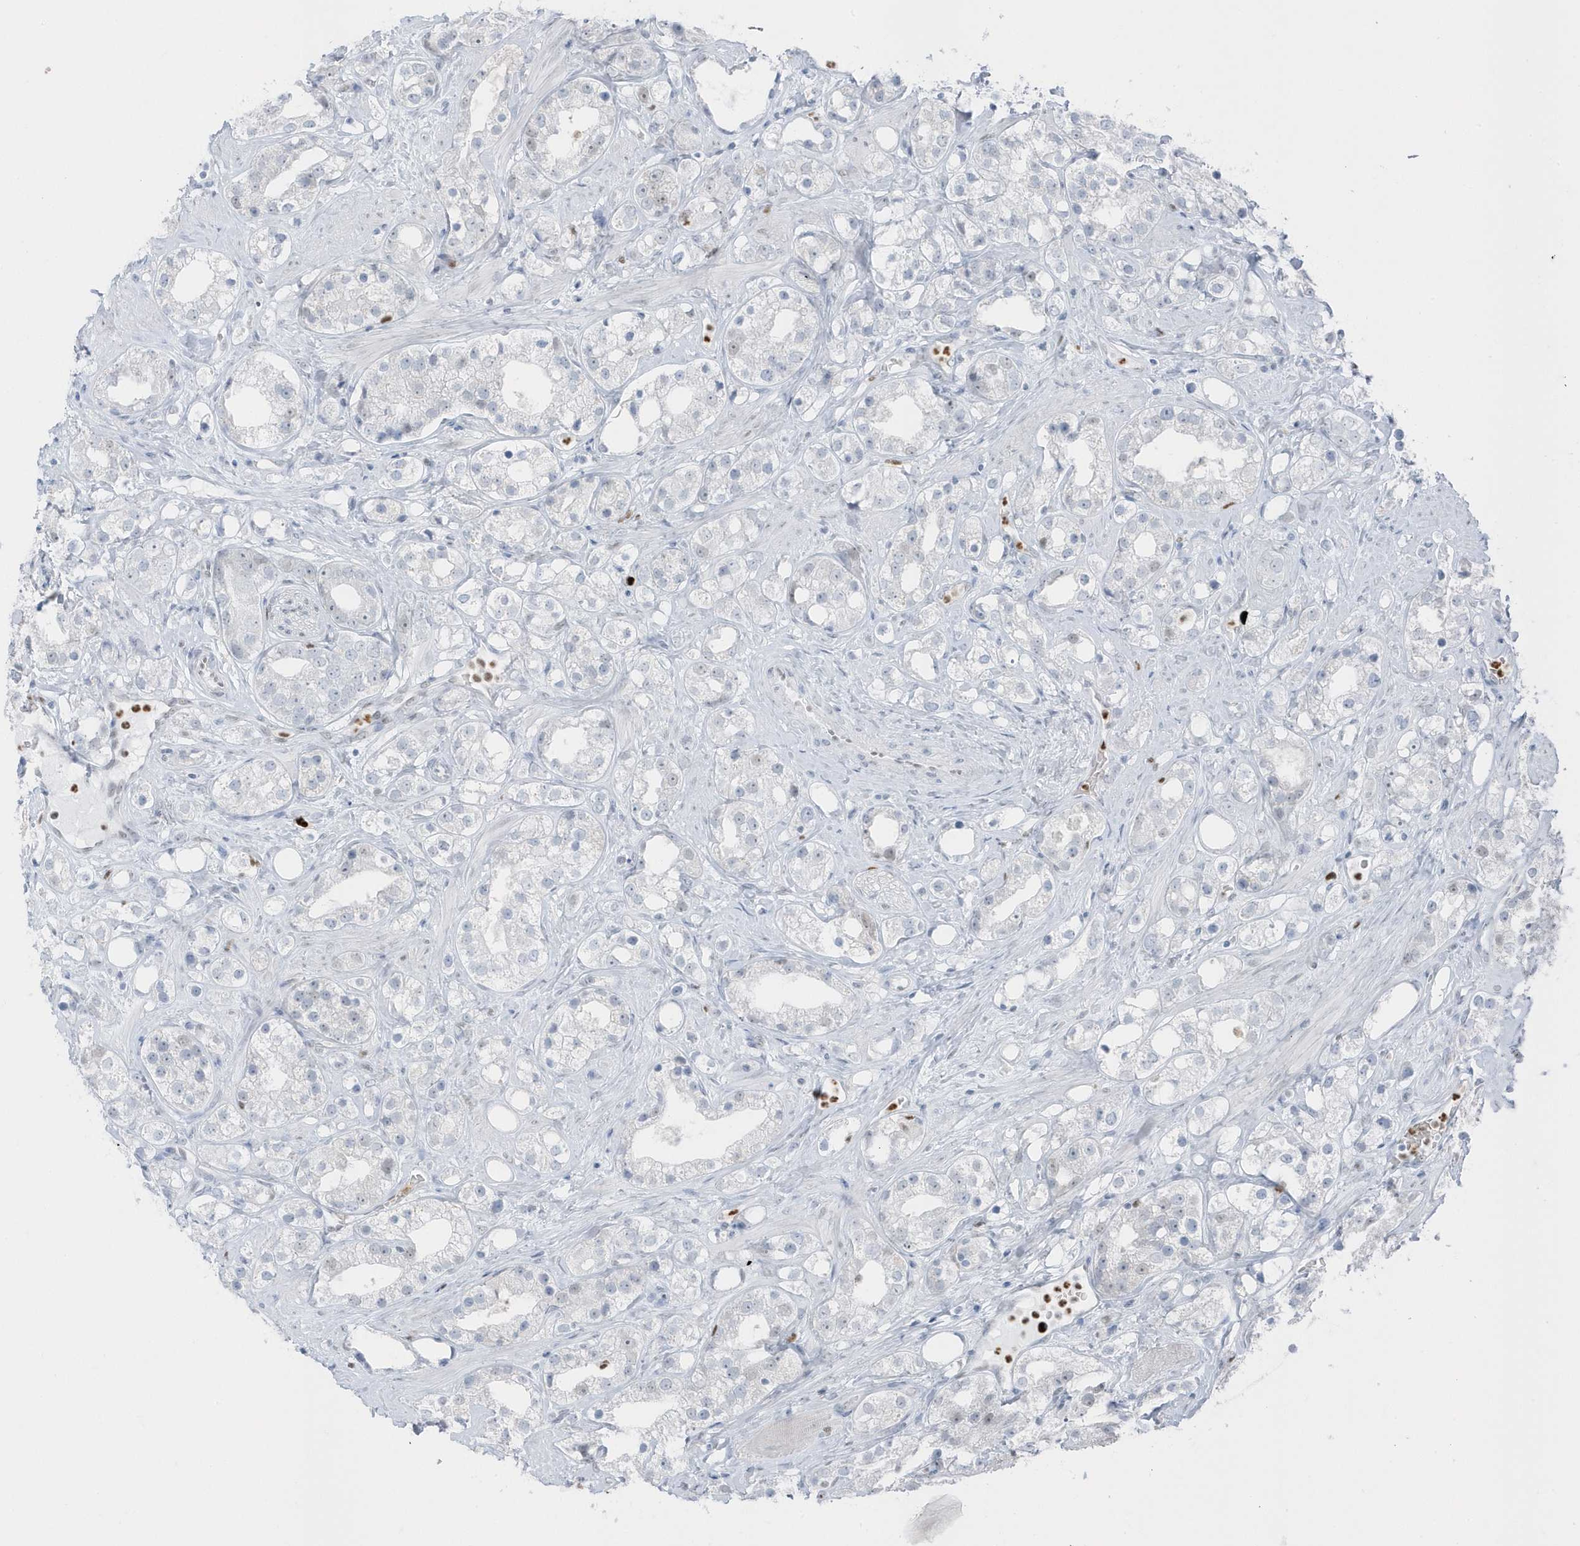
{"staining": {"intensity": "negative", "quantity": "none", "location": "none"}, "tissue": "prostate cancer", "cell_type": "Tumor cells", "image_type": "cancer", "snomed": [{"axis": "morphology", "description": "Adenocarcinoma, NOS"}, {"axis": "topography", "description": "Prostate"}], "caption": "Image shows no significant protein staining in tumor cells of prostate adenocarcinoma. The staining was performed using DAB to visualize the protein expression in brown, while the nuclei were stained in blue with hematoxylin (Magnification: 20x).", "gene": "SMIM34", "patient": {"sex": "male", "age": 79}}